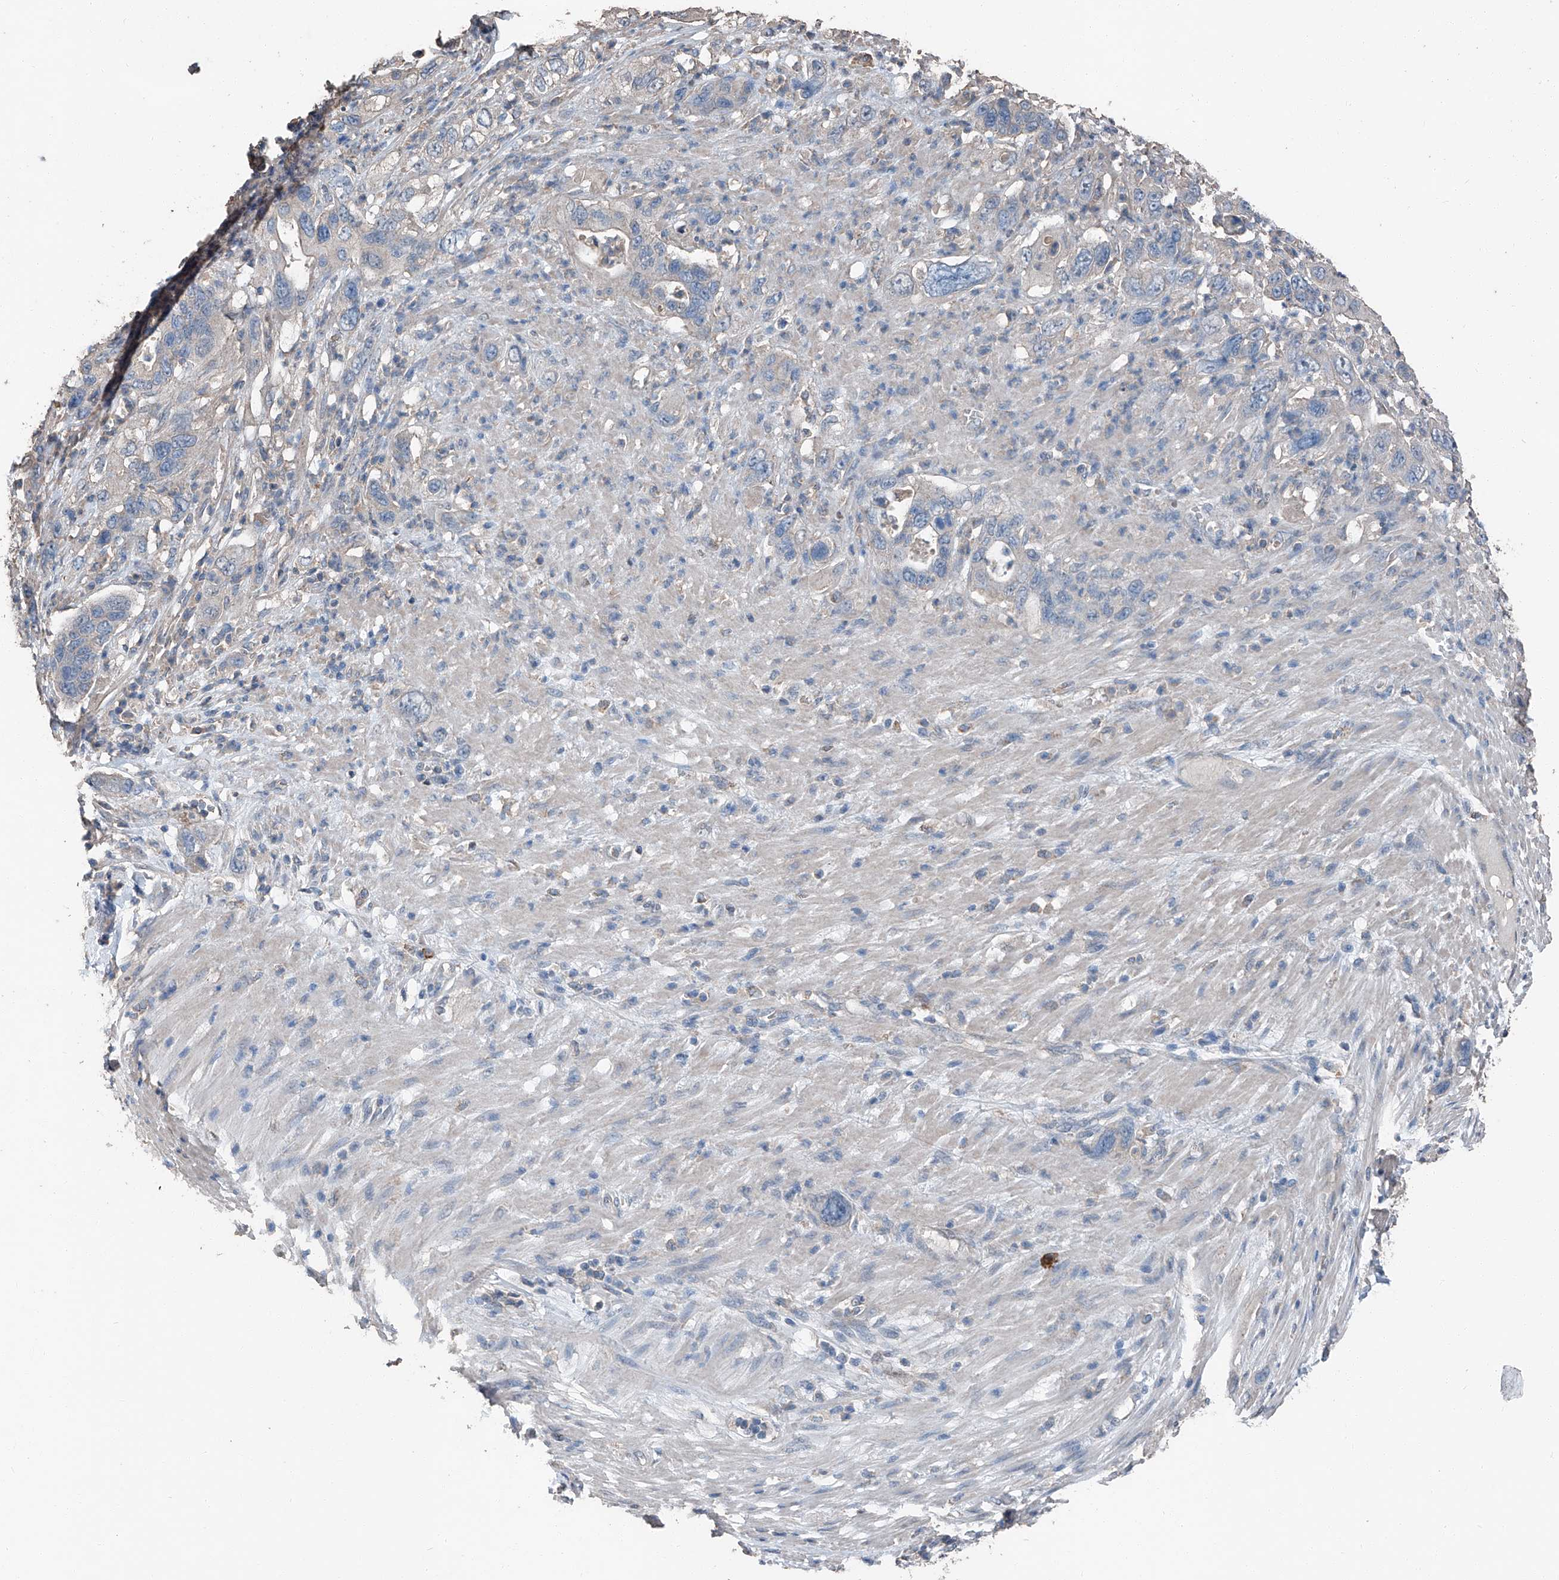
{"staining": {"intensity": "negative", "quantity": "none", "location": "none"}, "tissue": "pancreatic cancer", "cell_type": "Tumor cells", "image_type": "cancer", "snomed": [{"axis": "morphology", "description": "Adenocarcinoma, NOS"}, {"axis": "topography", "description": "Pancreas"}], "caption": "IHC of human pancreatic cancer (adenocarcinoma) exhibits no positivity in tumor cells. (DAB (3,3'-diaminobenzidine) immunohistochemistry (IHC) visualized using brightfield microscopy, high magnification).", "gene": "MAMLD1", "patient": {"sex": "female", "age": 71}}